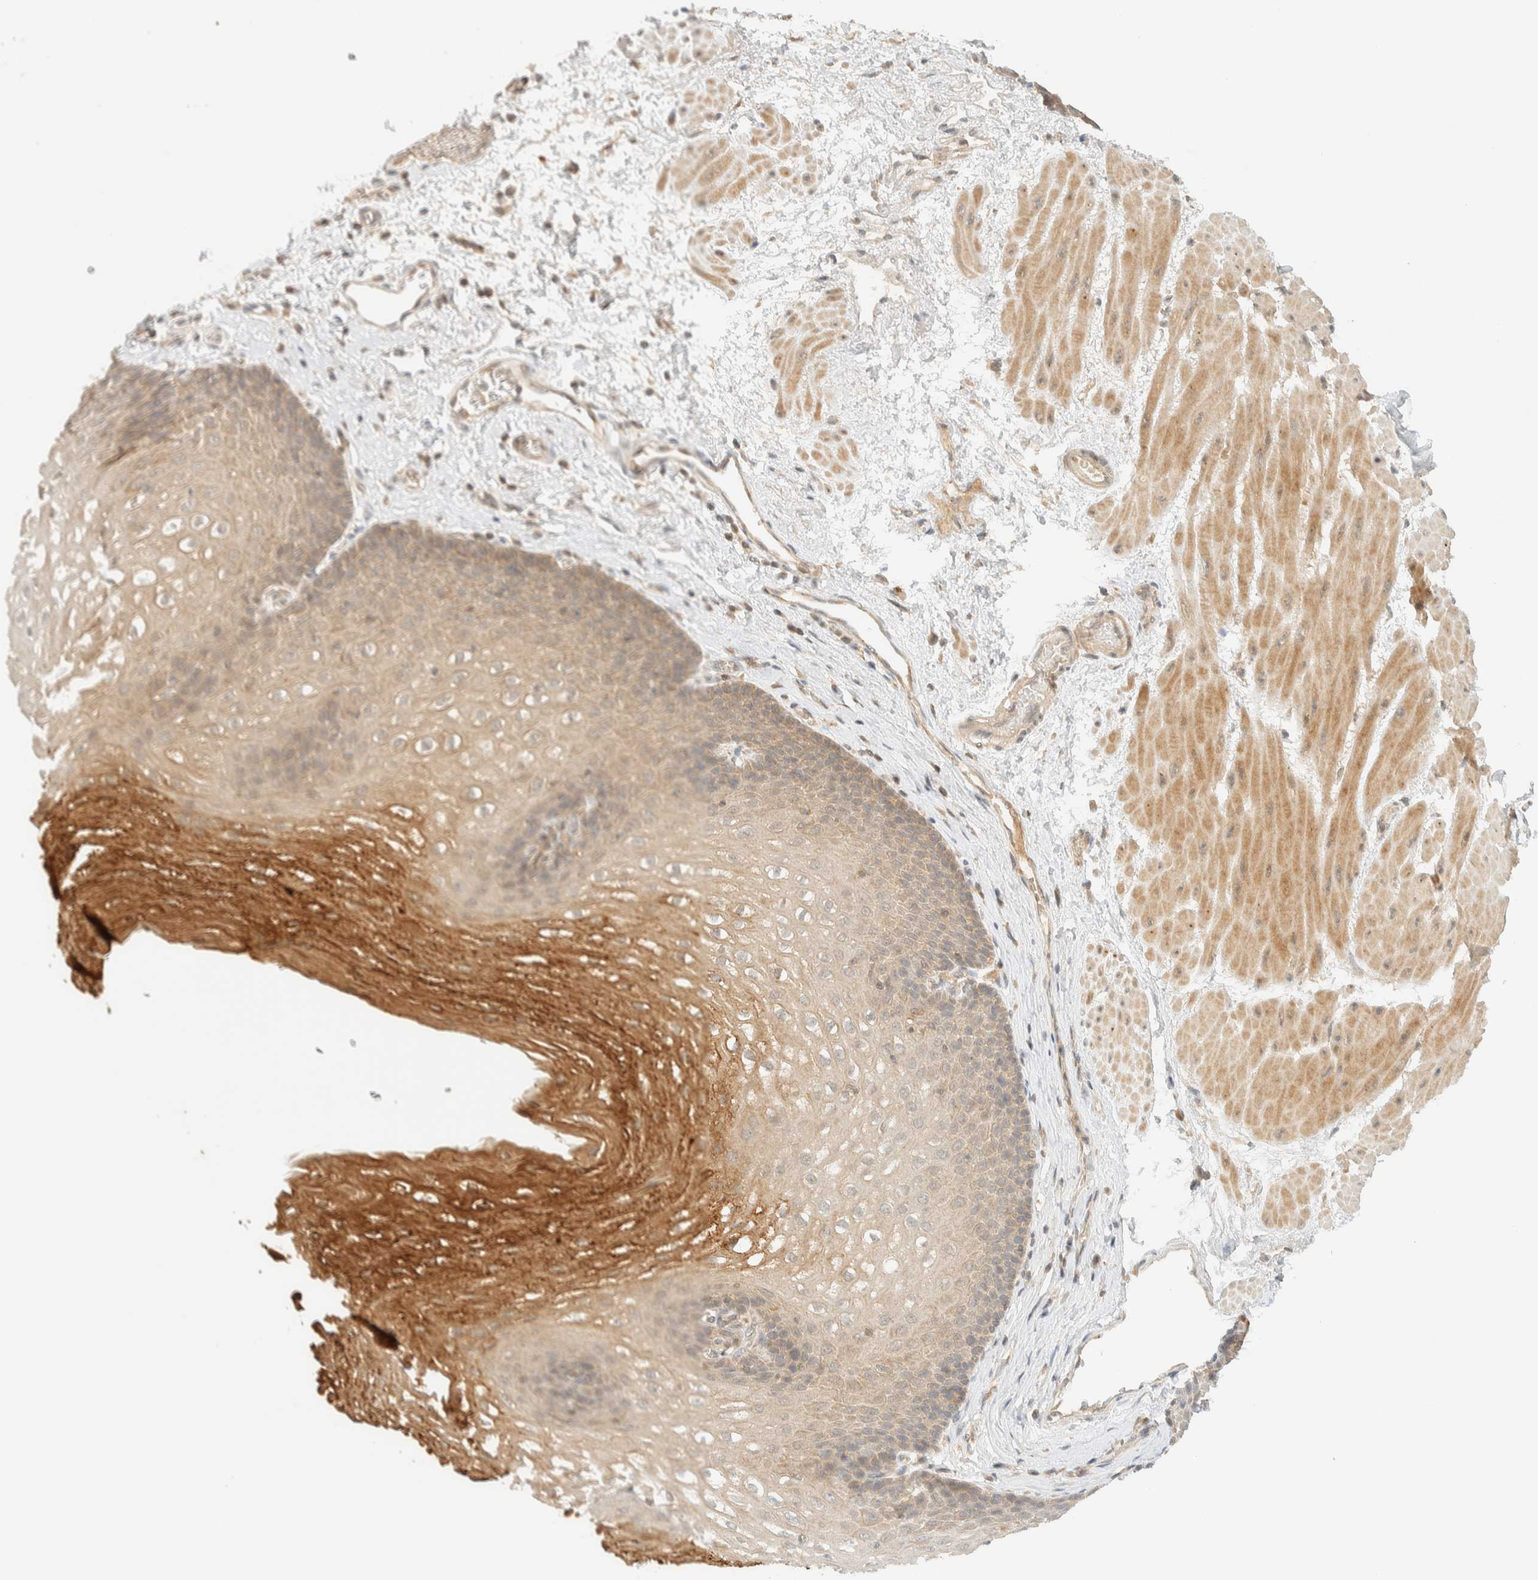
{"staining": {"intensity": "moderate", "quantity": ">75%", "location": "cytoplasmic/membranous"}, "tissue": "esophagus", "cell_type": "Squamous epithelial cells", "image_type": "normal", "snomed": [{"axis": "morphology", "description": "Normal tissue, NOS"}, {"axis": "topography", "description": "Esophagus"}], "caption": "Immunohistochemistry photomicrograph of benign esophagus: esophagus stained using IHC shows medium levels of moderate protein expression localized specifically in the cytoplasmic/membranous of squamous epithelial cells, appearing as a cytoplasmic/membranous brown color.", "gene": "KIFAP3", "patient": {"sex": "male", "age": 48}}